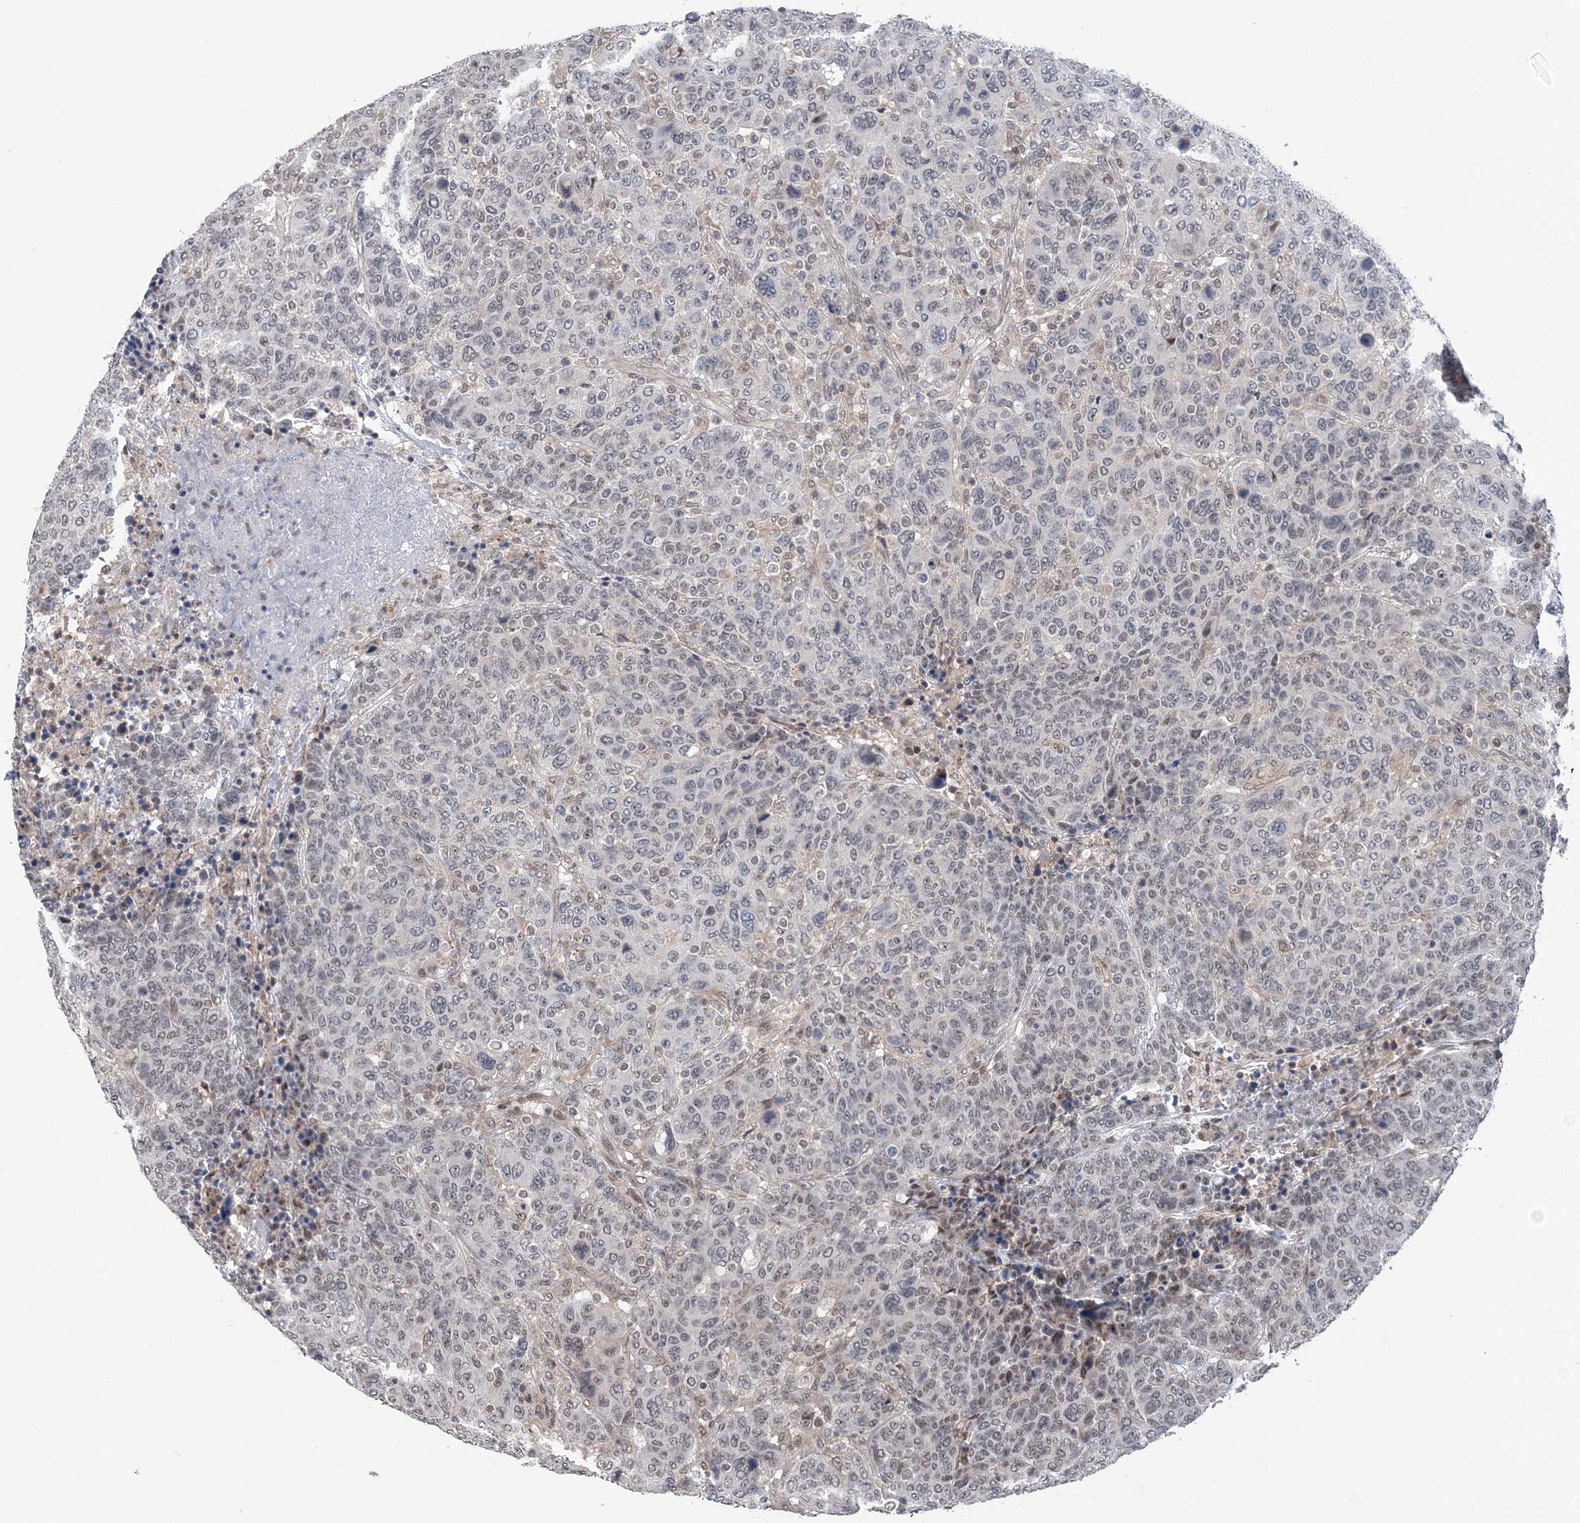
{"staining": {"intensity": "weak", "quantity": "25%-75%", "location": "nuclear"}, "tissue": "breast cancer", "cell_type": "Tumor cells", "image_type": "cancer", "snomed": [{"axis": "morphology", "description": "Duct carcinoma"}, {"axis": "topography", "description": "Breast"}], "caption": "A photomicrograph showing weak nuclear expression in about 25%-75% of tumor cells in invasive ductal carcinoma (breast), as visualized by brown immunohistochemical staining.", "gene": "CCDC152", "patient": {"sex": "female", "age": 37}}